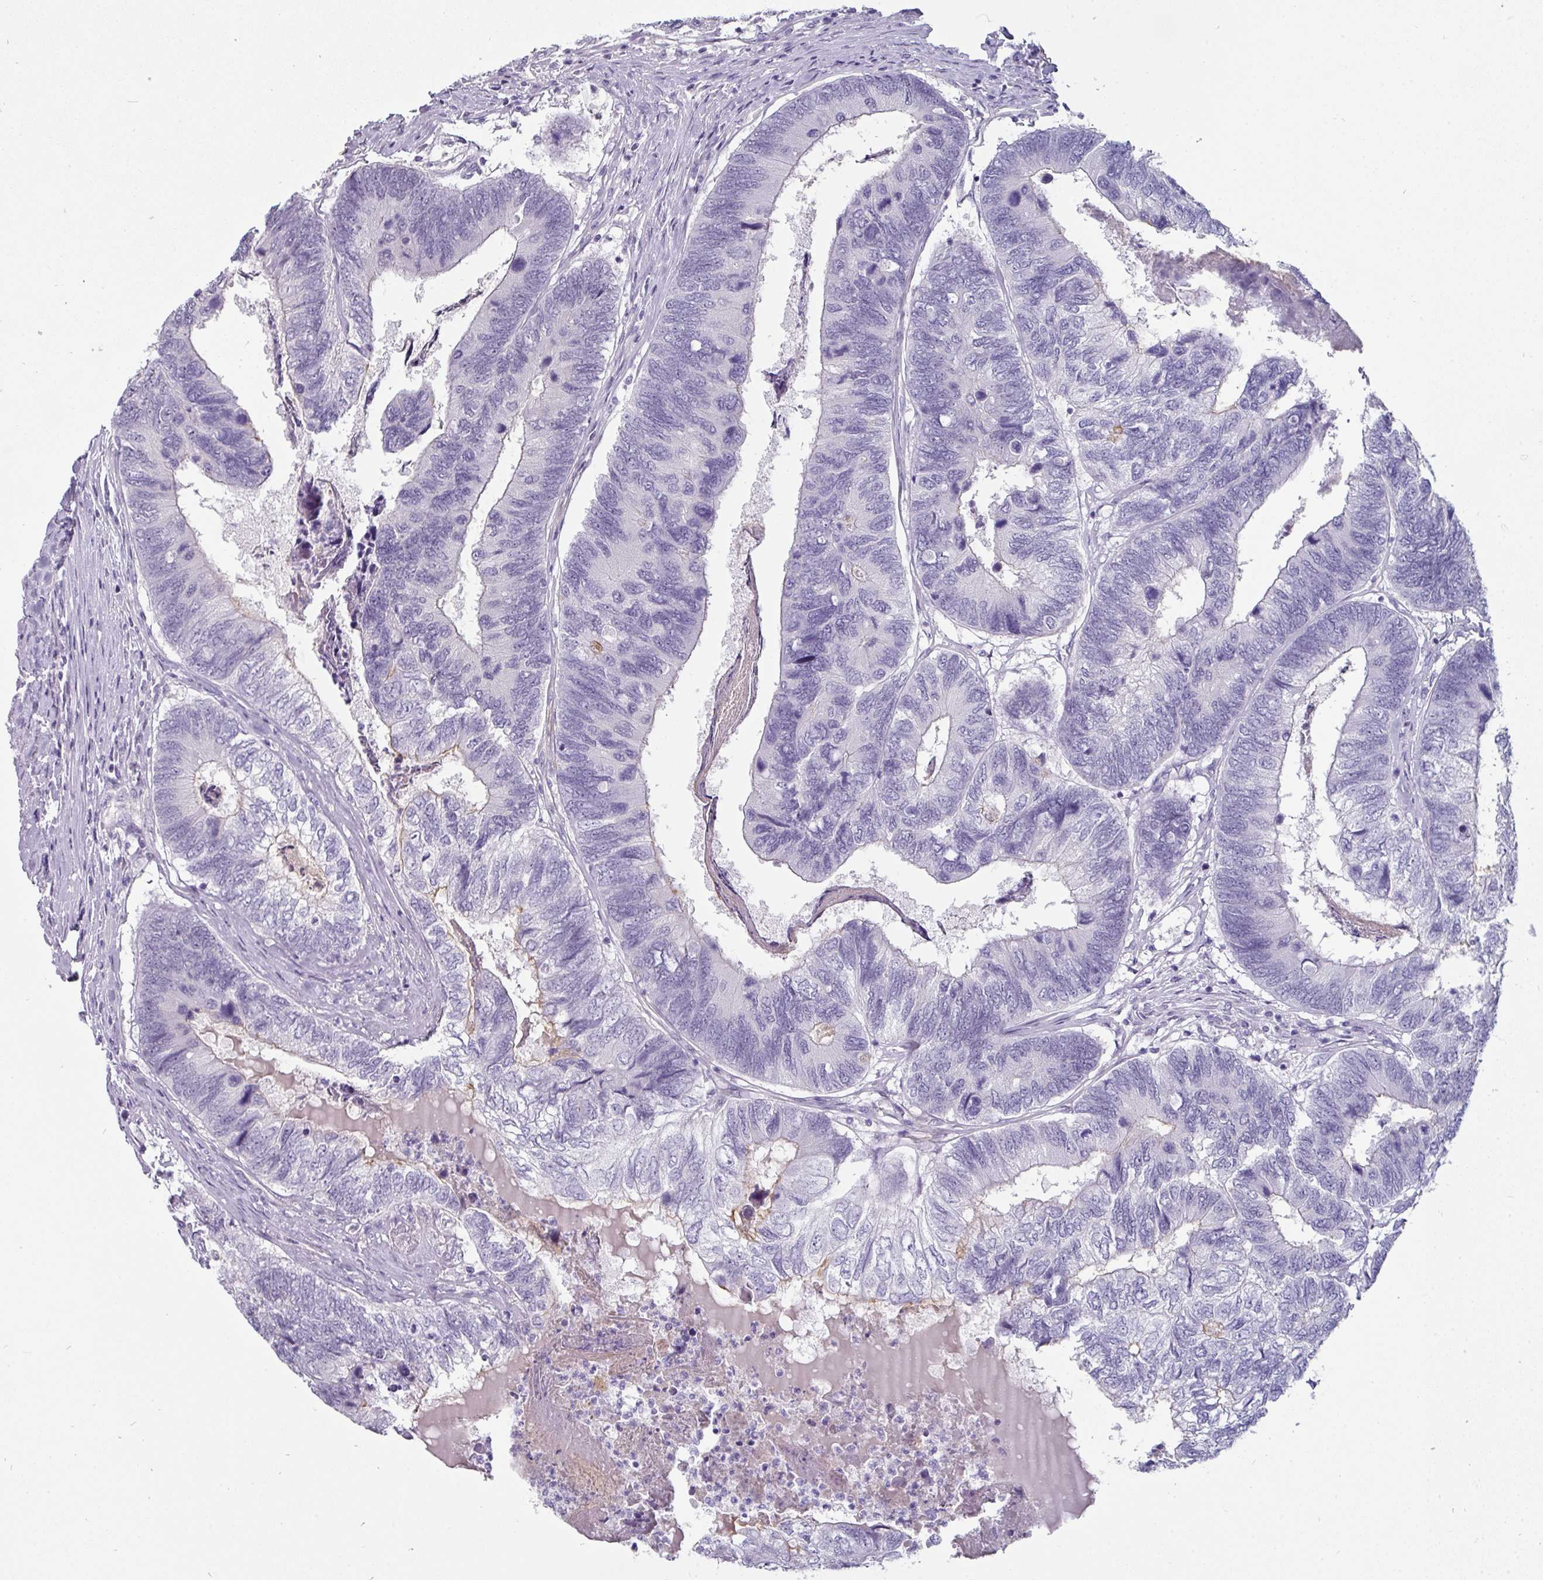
{"staining": {"intensity": "negative", "quantity": "none", "location": "none"}, "tissue": "colorectal cancer", "cell_type": "Tumor cells", "image_type": "cancer", "snomed": [{"axis": "morphology", "description": "Adenocarcinoma, NOS"}, {"axis": "topography", "description": "Colon"}], "caption": "DAB (3,3'-diaminobenzidine) immunohistochemical staining of human colorectal cancer reveals no significant positivity in tumor cells.", "gene": "EYA3", "patient": {"sex": "female", "age": 67}}